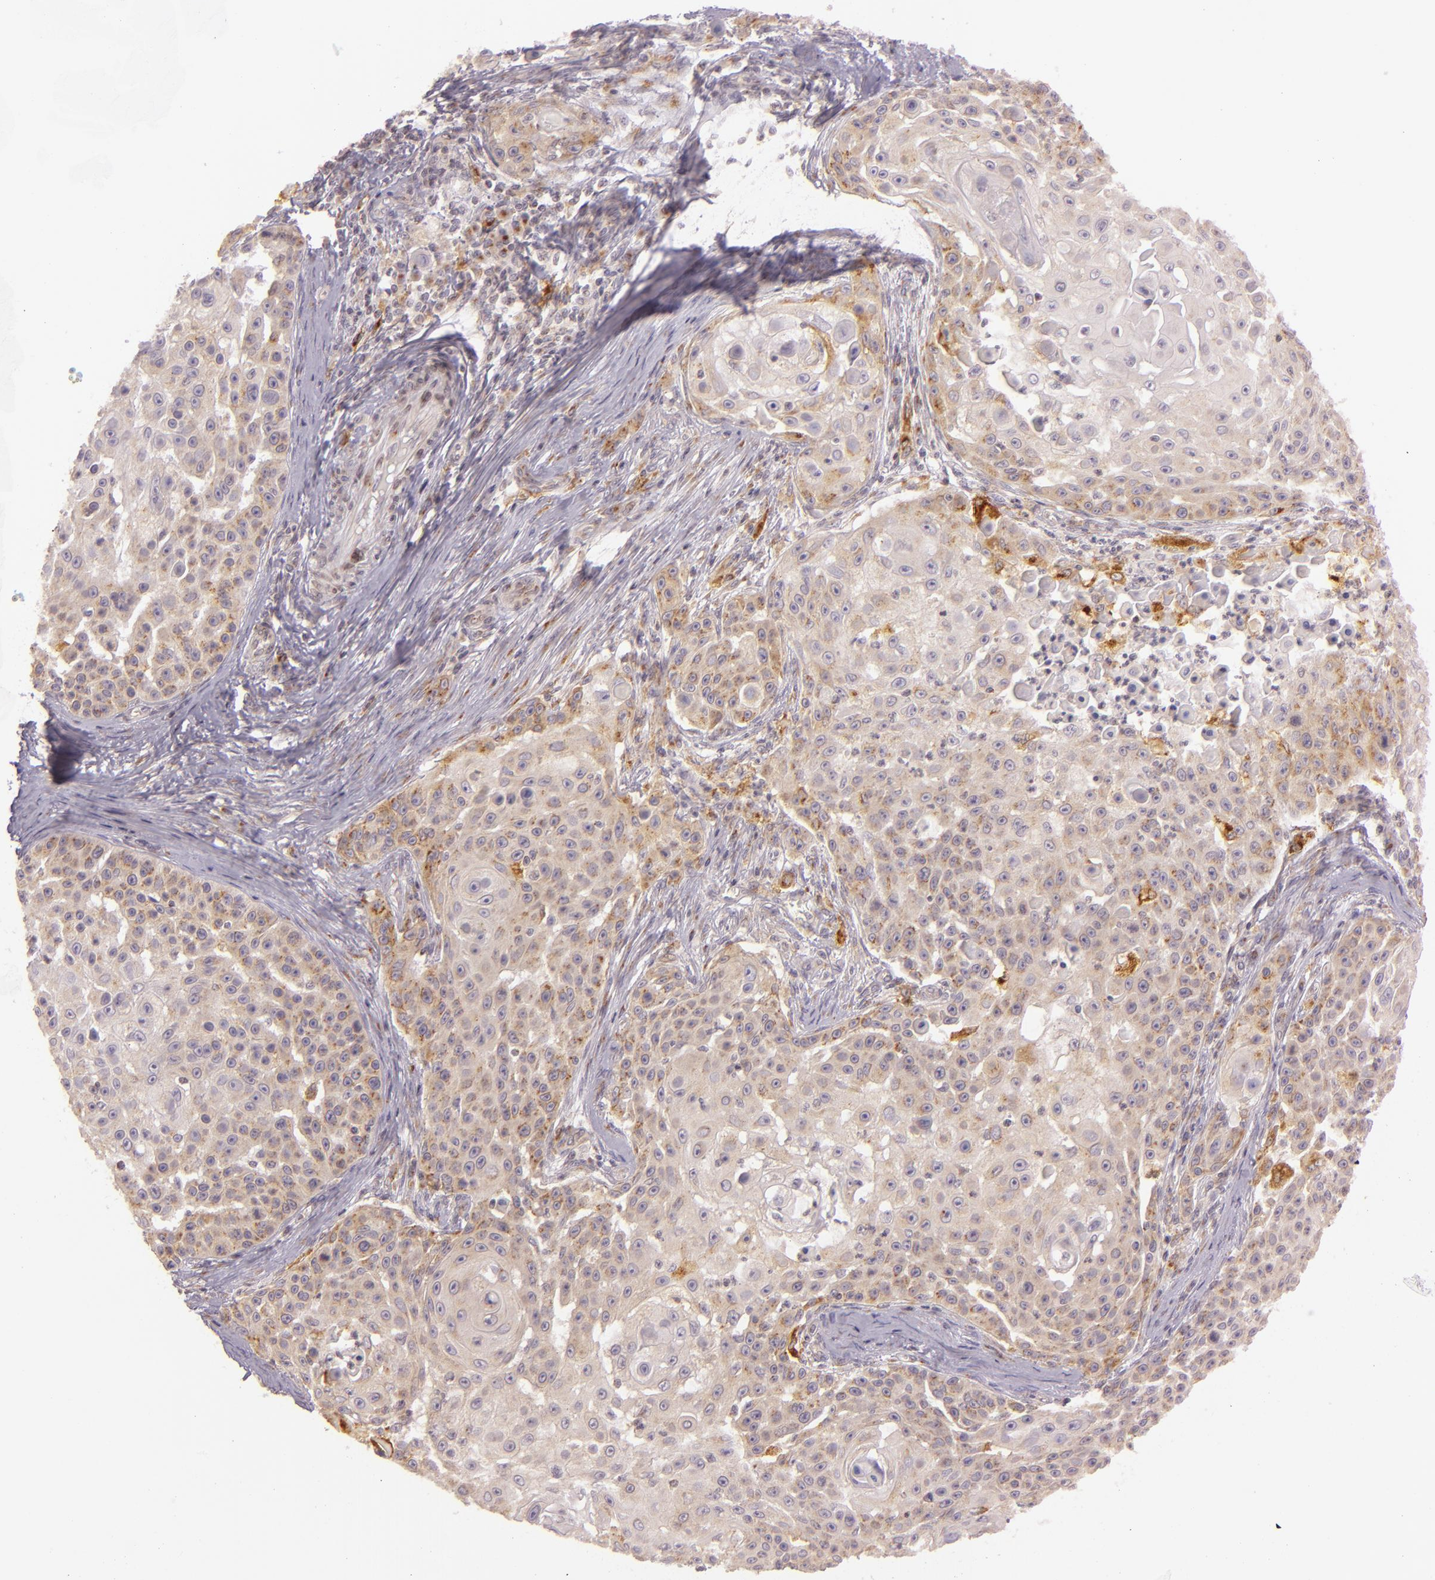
{"staining": {"intensity": "moderate", "quantity": "25%-75%", "location": "cytoplasmic/membranous"}, "tissue": "skin cancer", "cell_type": "Tumor cells", "image_type": "cancer", "snomed": [{"axis": "morphology", "description": "Squamous cell carcinoma, NOS"}, {"axis": "topography", "description": "Skin"}], "caption": "Human skin squamous cell carcinoma stained for a protein (brown) displays moderate cytoplasmic/membranous positive expression in about 25%-75% of tumor cells.", "gene": "LGMN", "patient": {"sex": "female", "age": 57}}